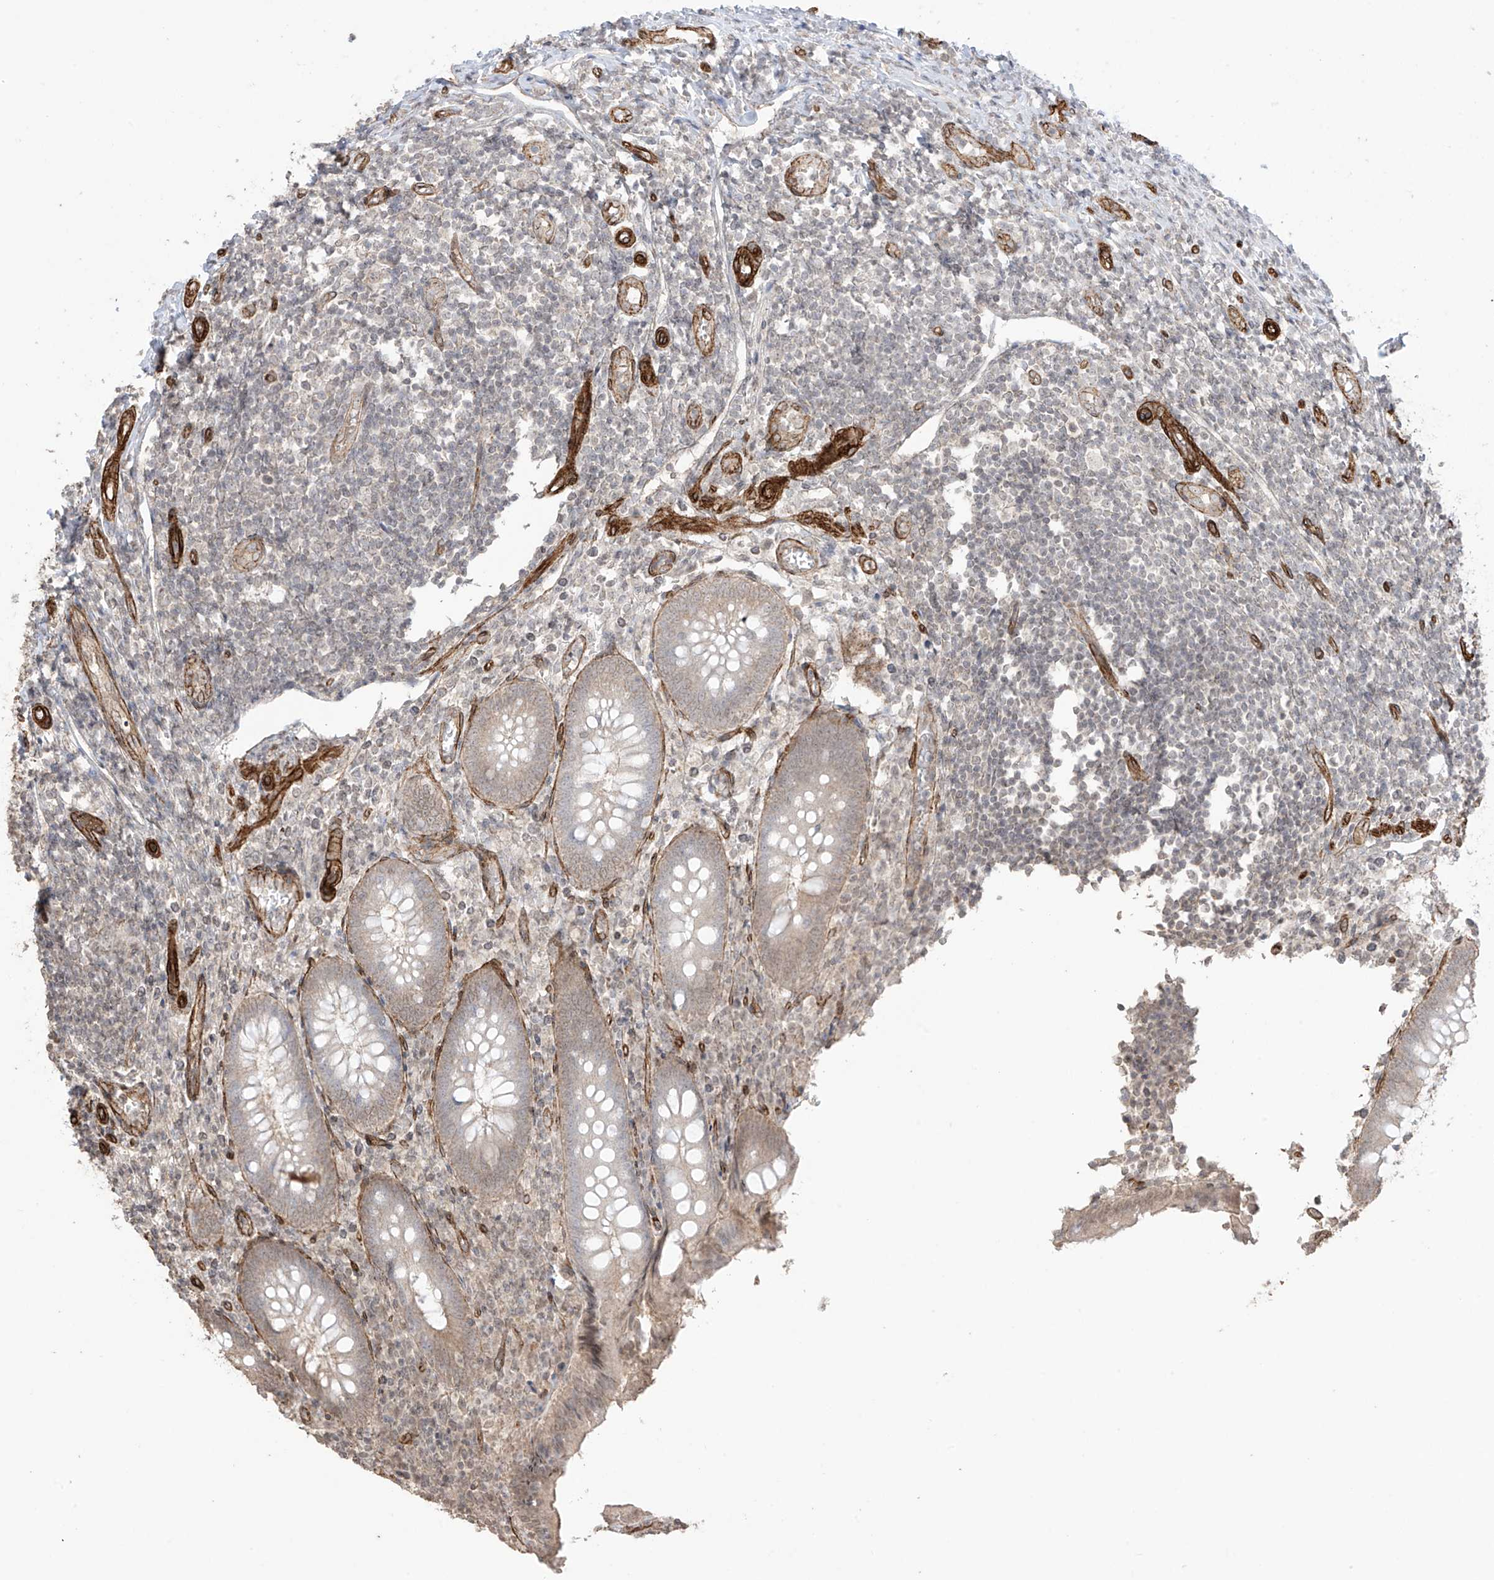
{"staining": {"intensity": "weak", "quantity": "25%-75%", "location": "cytoplasmic/membranous"}, "tissue": "appendix", "cell_type": "Glandular cells", "image_type": "normal", "snomed": [{"axis": "morphology", "description": "Normal tissue, NOS"}, {"axis": "topography", "description": "Appendix"}], "caption": "The immunohistochemical stain labels weak cytoplasmic/membranous positivity in glandular cells of unremarkable appendix. (Stains: DAB (3,3'-diaminobenzidine) in brown, nuclei in blue, Microscopy: brightfield microscopy at high magnification).", "gene": "TTLL5", "patient": {"sex": "female", "age": 17}}